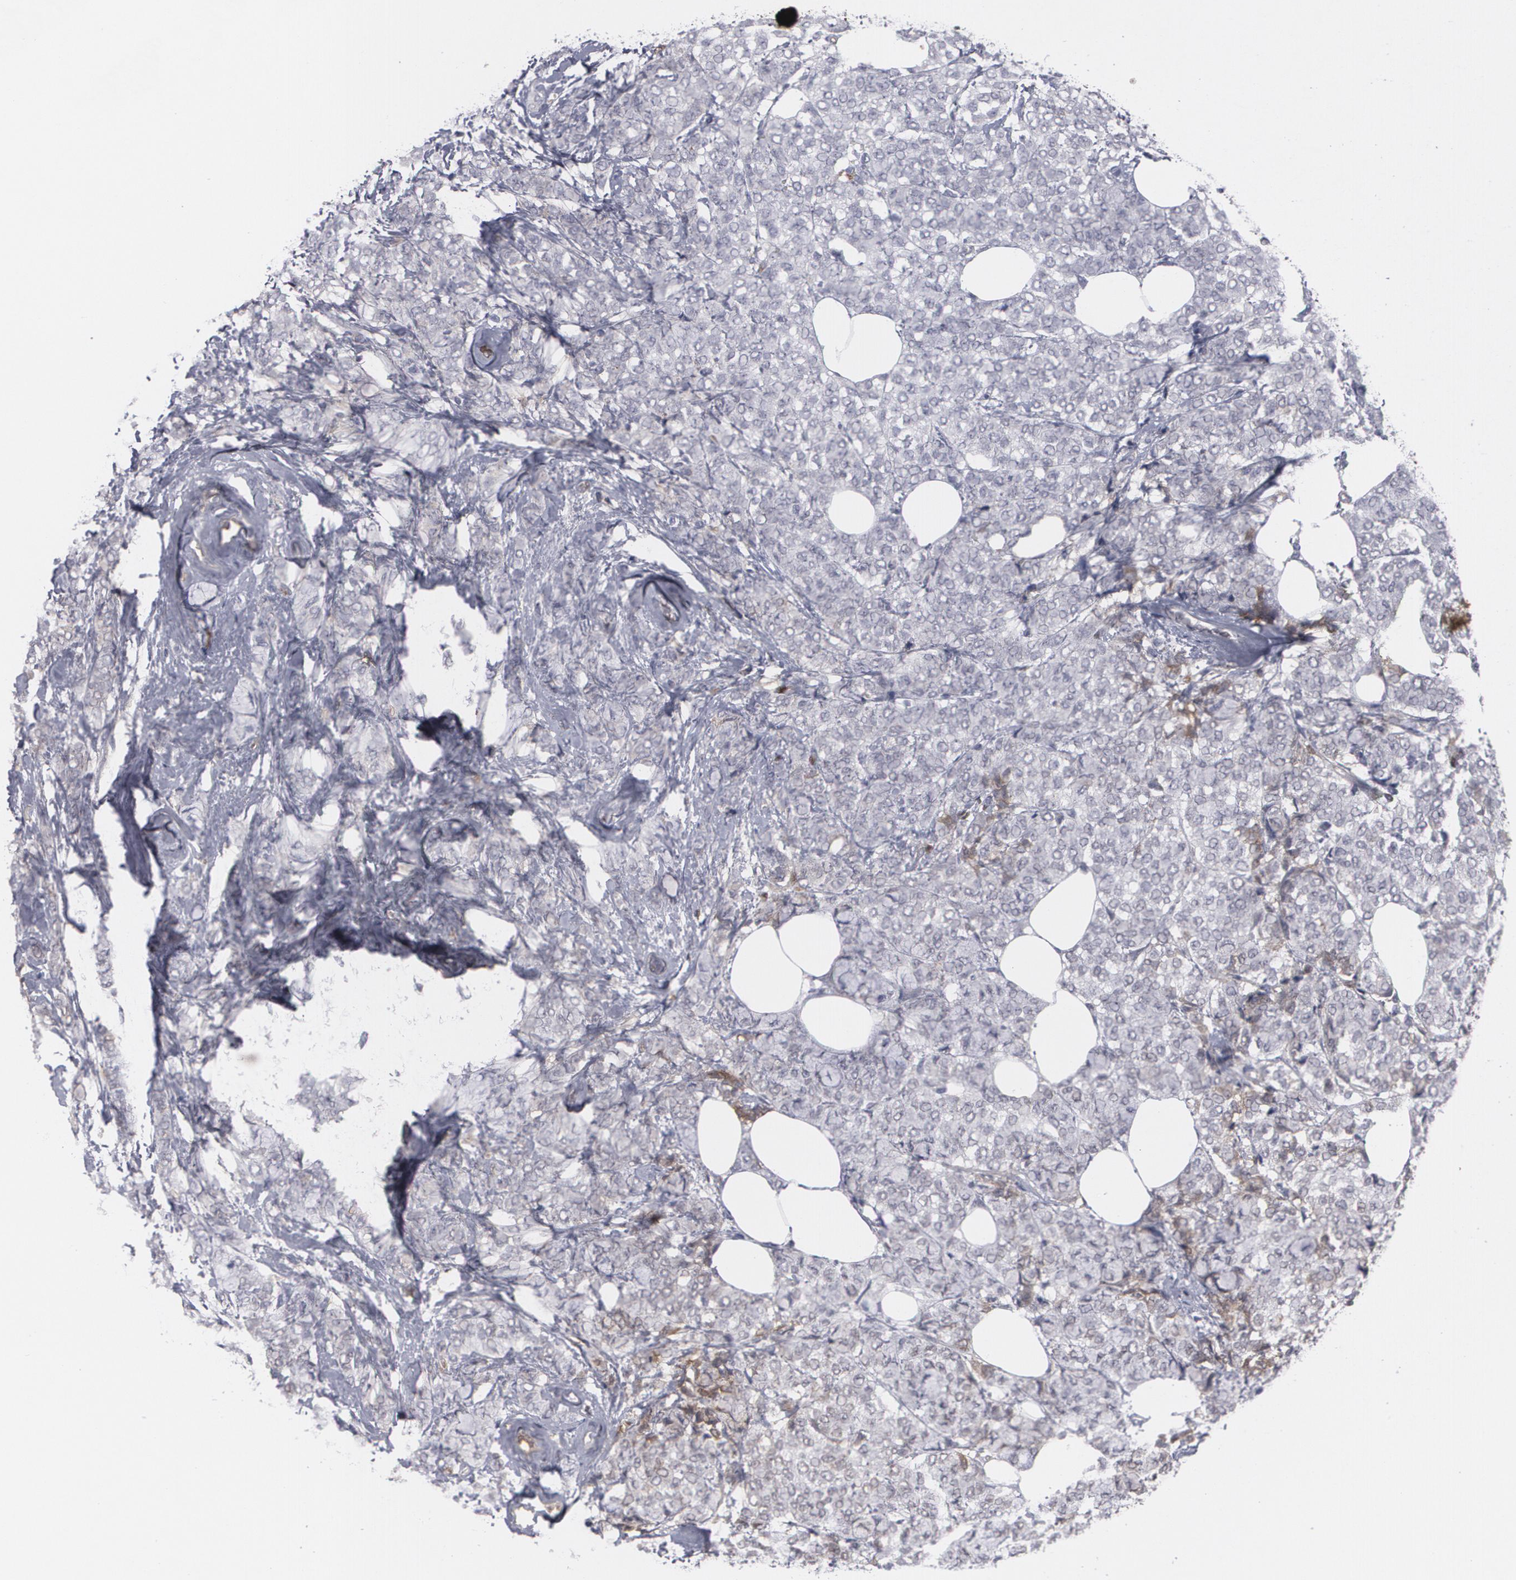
{"staining": {"intensity": "negative", "quantity": "none", "location": "none"}, "tissue": "breast cancer", "cell_type": "Tumor cells", "image_type": "cancer", "snomed": [{"axis": "morphology", "description": "Lobular carcinoma"}, {"axis": "topography", "description": "Breast"}], "caption": "IHC micrograph of neoplastic tissue: human lobular carcinoma (breast) stained with DAB (3,3'-diaminobenzidine) exhibits no significant protein expression in tumor cells.", "gene": "LRG1", "patient": {"sex": "female", "age": 60}}